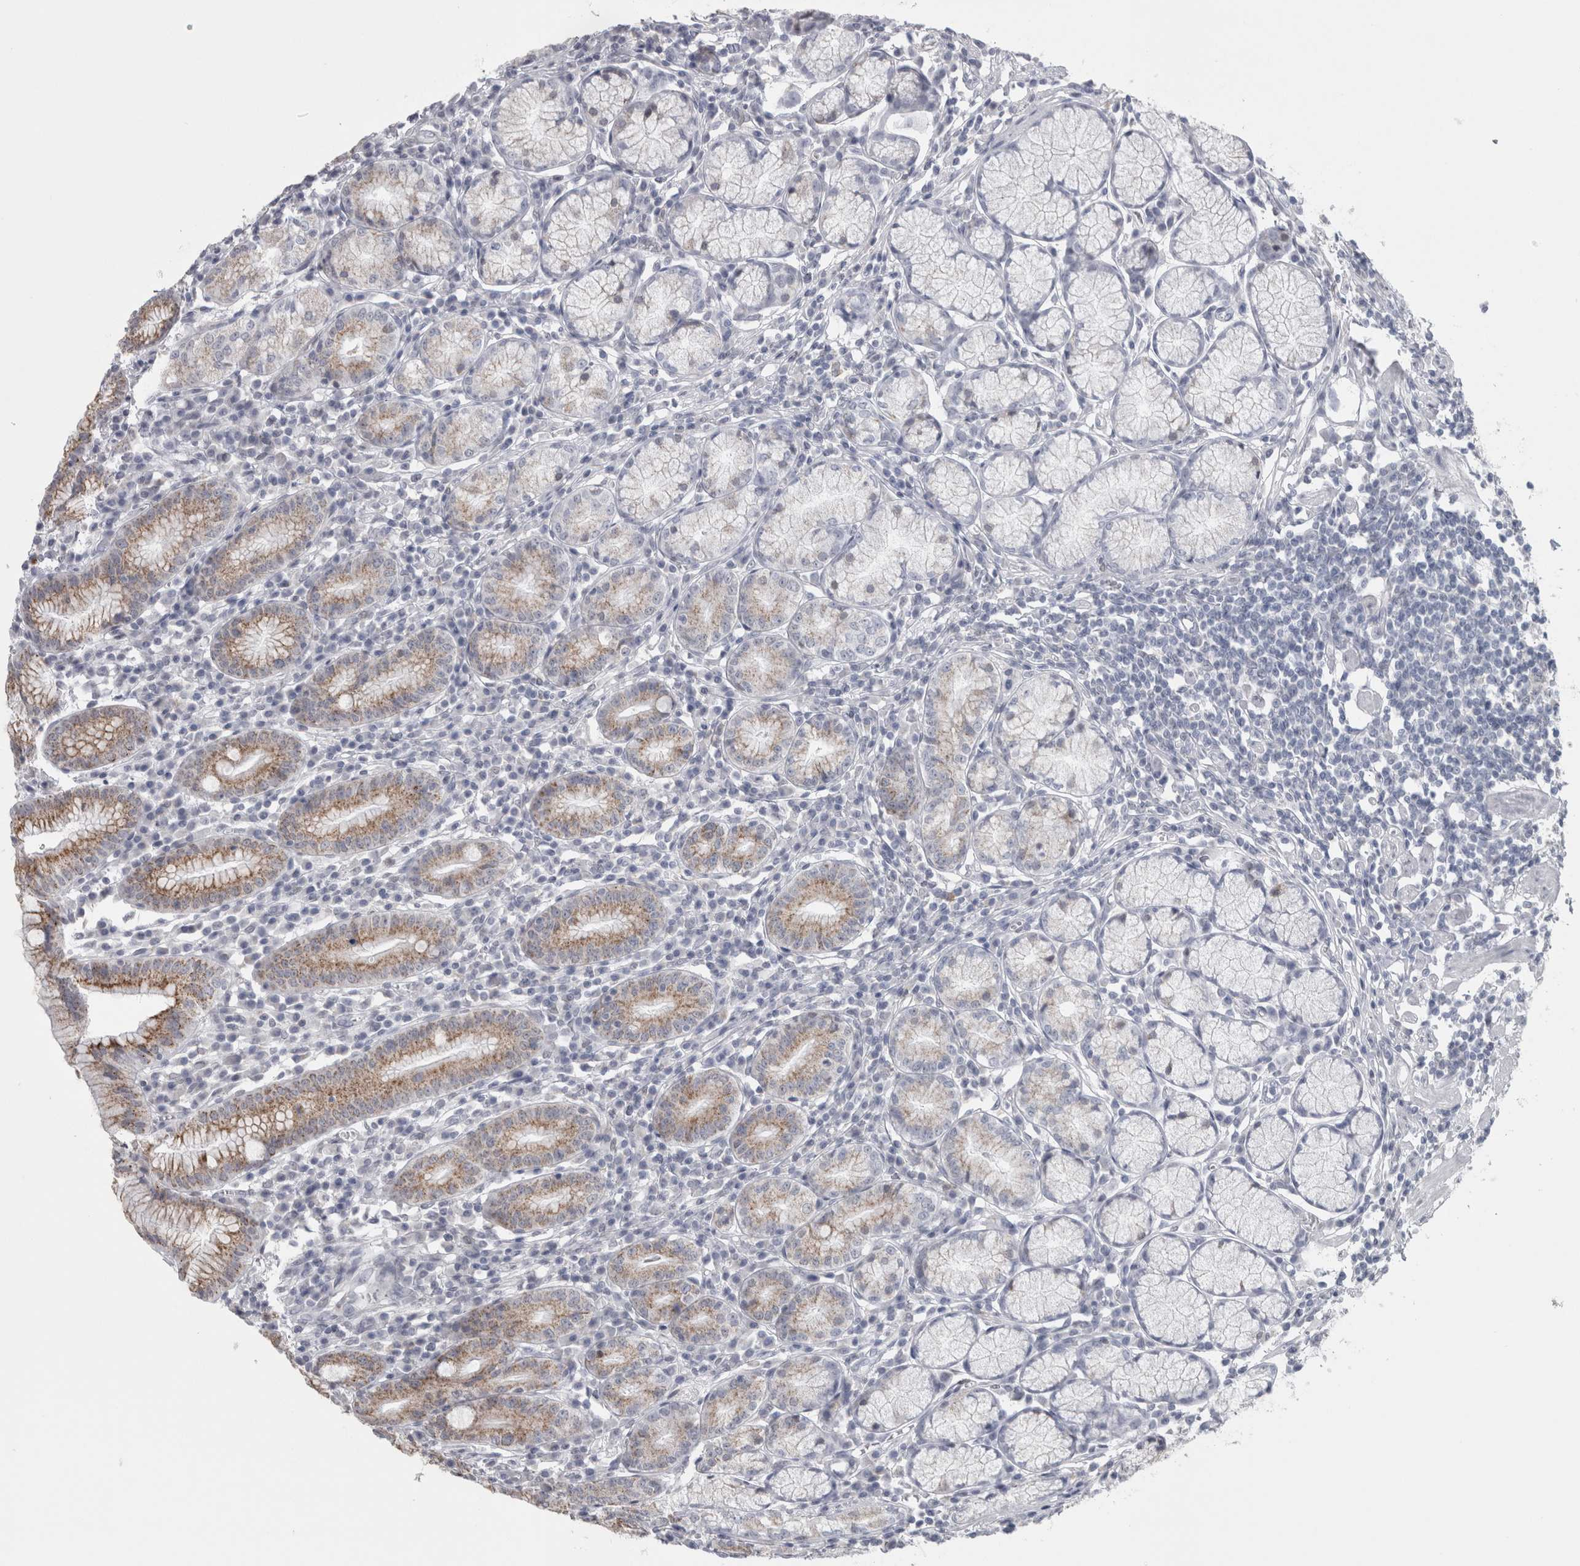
{"staining": {"intensity": "moderate", "quantity": "<25%", "location": "cytoplasmic/membranous"}, "tissue": "stomach", "cell_type": "Glandular cells", "image_type": "normal", "snomed": [{"axis": "morphology", "description": "Normal tissue, NOS"}, {"axis": "topography", "description": "Stomach"}], "caption": "This is a micrograph of immunohistochemistry staining of normal stomach, which shows moderate positivity in the cytoplasmic/membranous of glandular cells.", "gene": "PLIN1", "patient": {"sex": "male", "age": 55}}